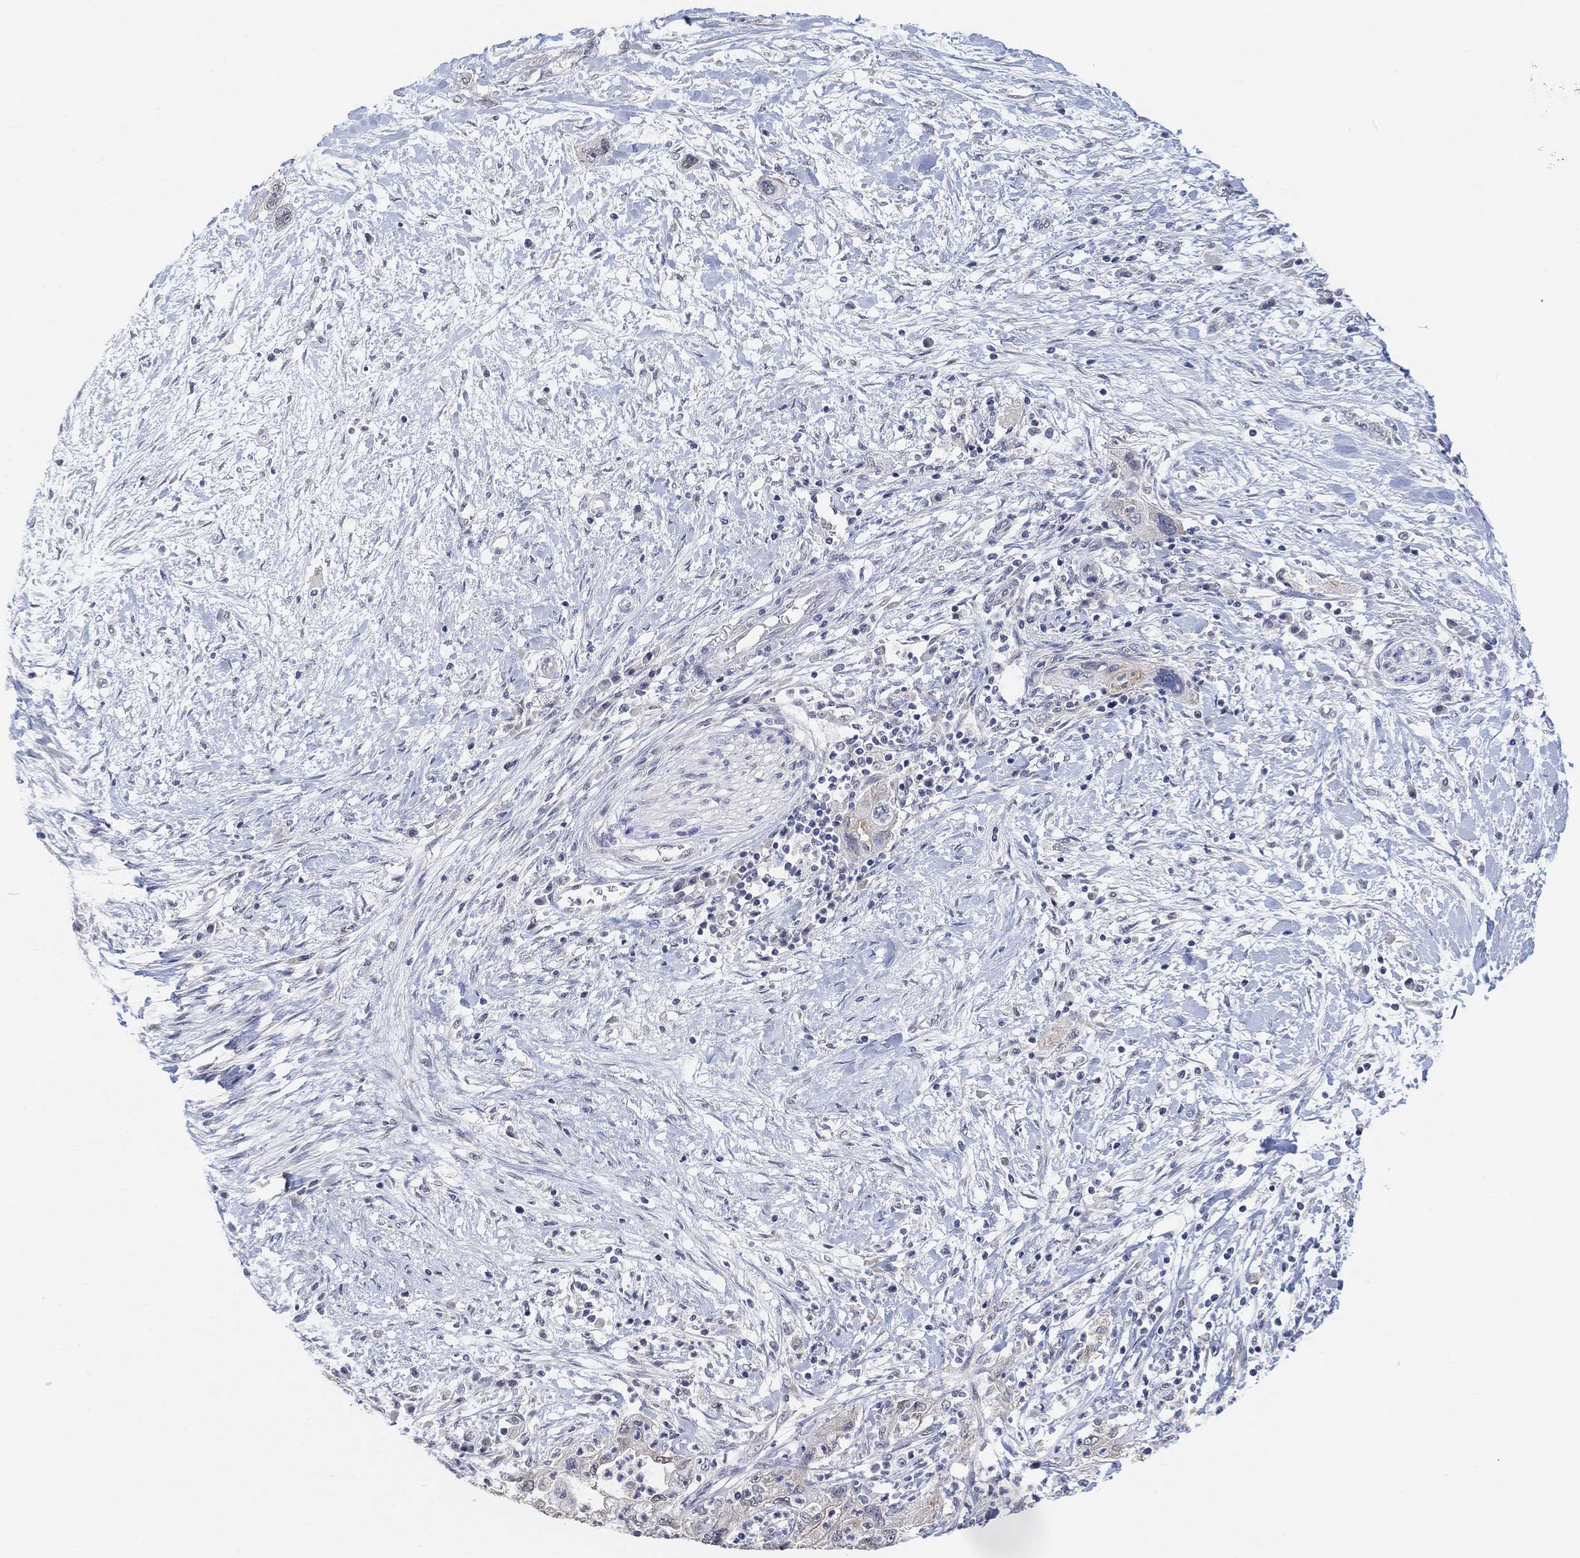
{"staining": {"intensity": "negative", "quantity": "none", "location": "none"}, "tissue": "pancreatic cancer", "cell_type": "Tumor cells", "image_type": "cancer", "snomed": [{"axis": "morphology", "description": "Adenocarcinoma, NOS"}, {"axis": "topography", "description": "Pancreas"}], "caption": "Tumor cells show no significant protein staining in pancreatic adenocarcinoma. The staining is performed using DAB (3,3'-diaminobenzidine) brown chromogen with nuclei counter-stained in using hematoxylin.", "gene": "MUC1", "patient": {"sex": "female", "age": 73}}